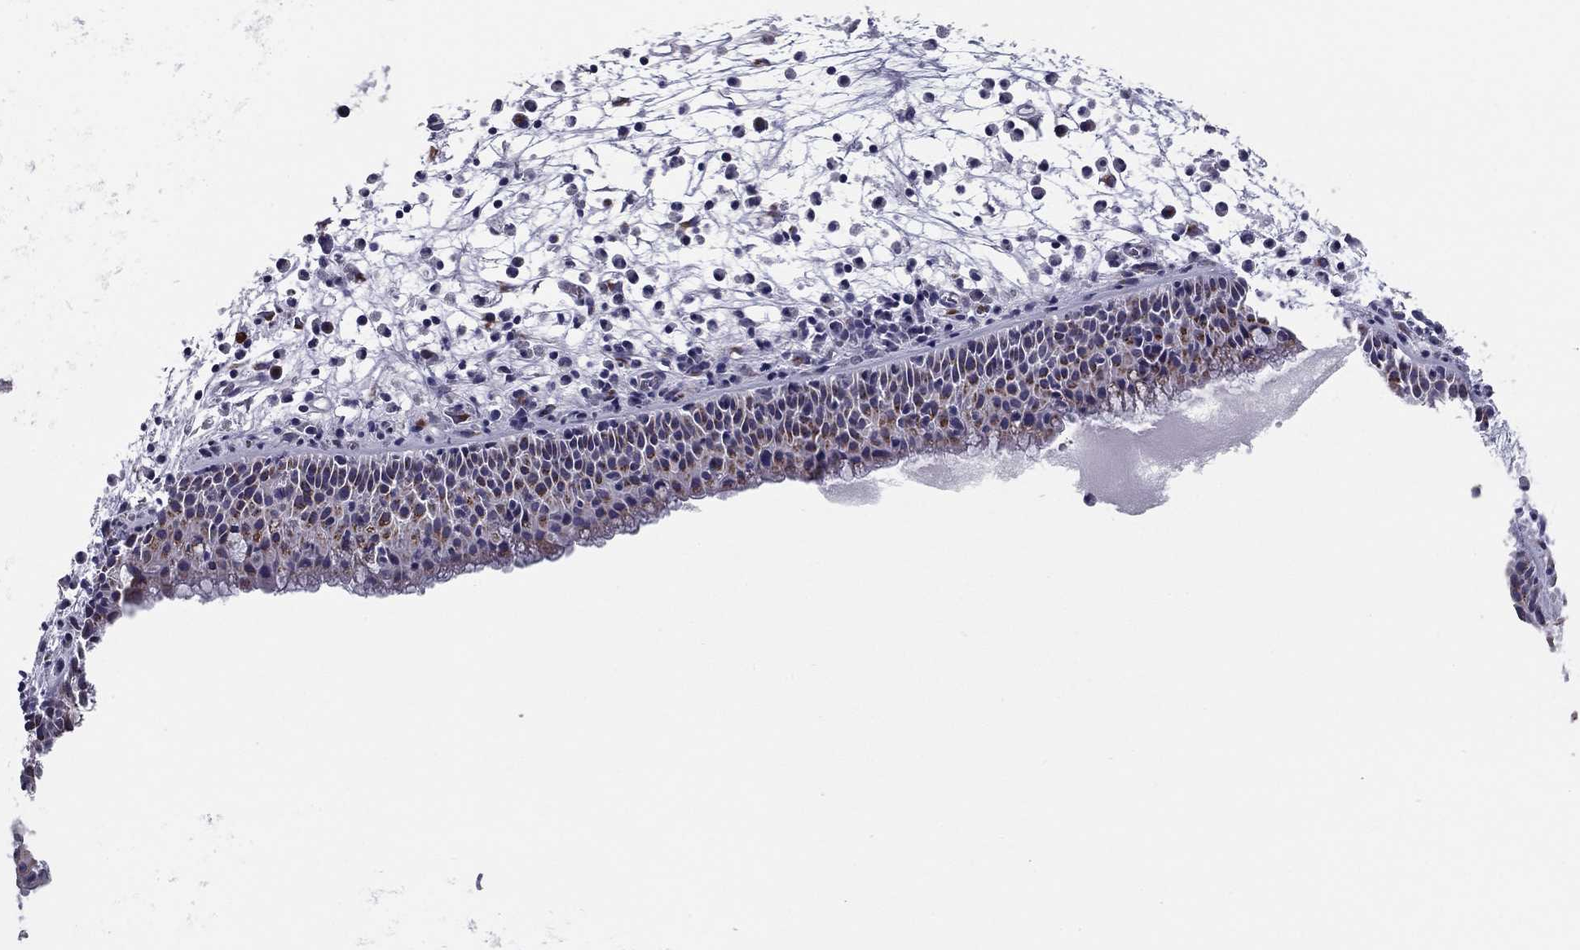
{"staining": {"intensity": "moderate", "quantity": "<25%", "location": "cytoplasmic/membranous"}, "tissue": "nasopharynx", "cell_type": "Respiratory epithelial cells", "image_type": "normal", "snomed": [{"axis": "morphology", "description": "Normal tissue, NOS"}, {"axis": "topography", "description": "Nasopharynx"}], "caption": "Protein staining of normal nasopharynx demonstrates moderate cytoplasmic/membranous expression in about <25% of respiratory epithelial cells.", "gene": "TMED3", "patient": {"sex": "female", "age": 73}}